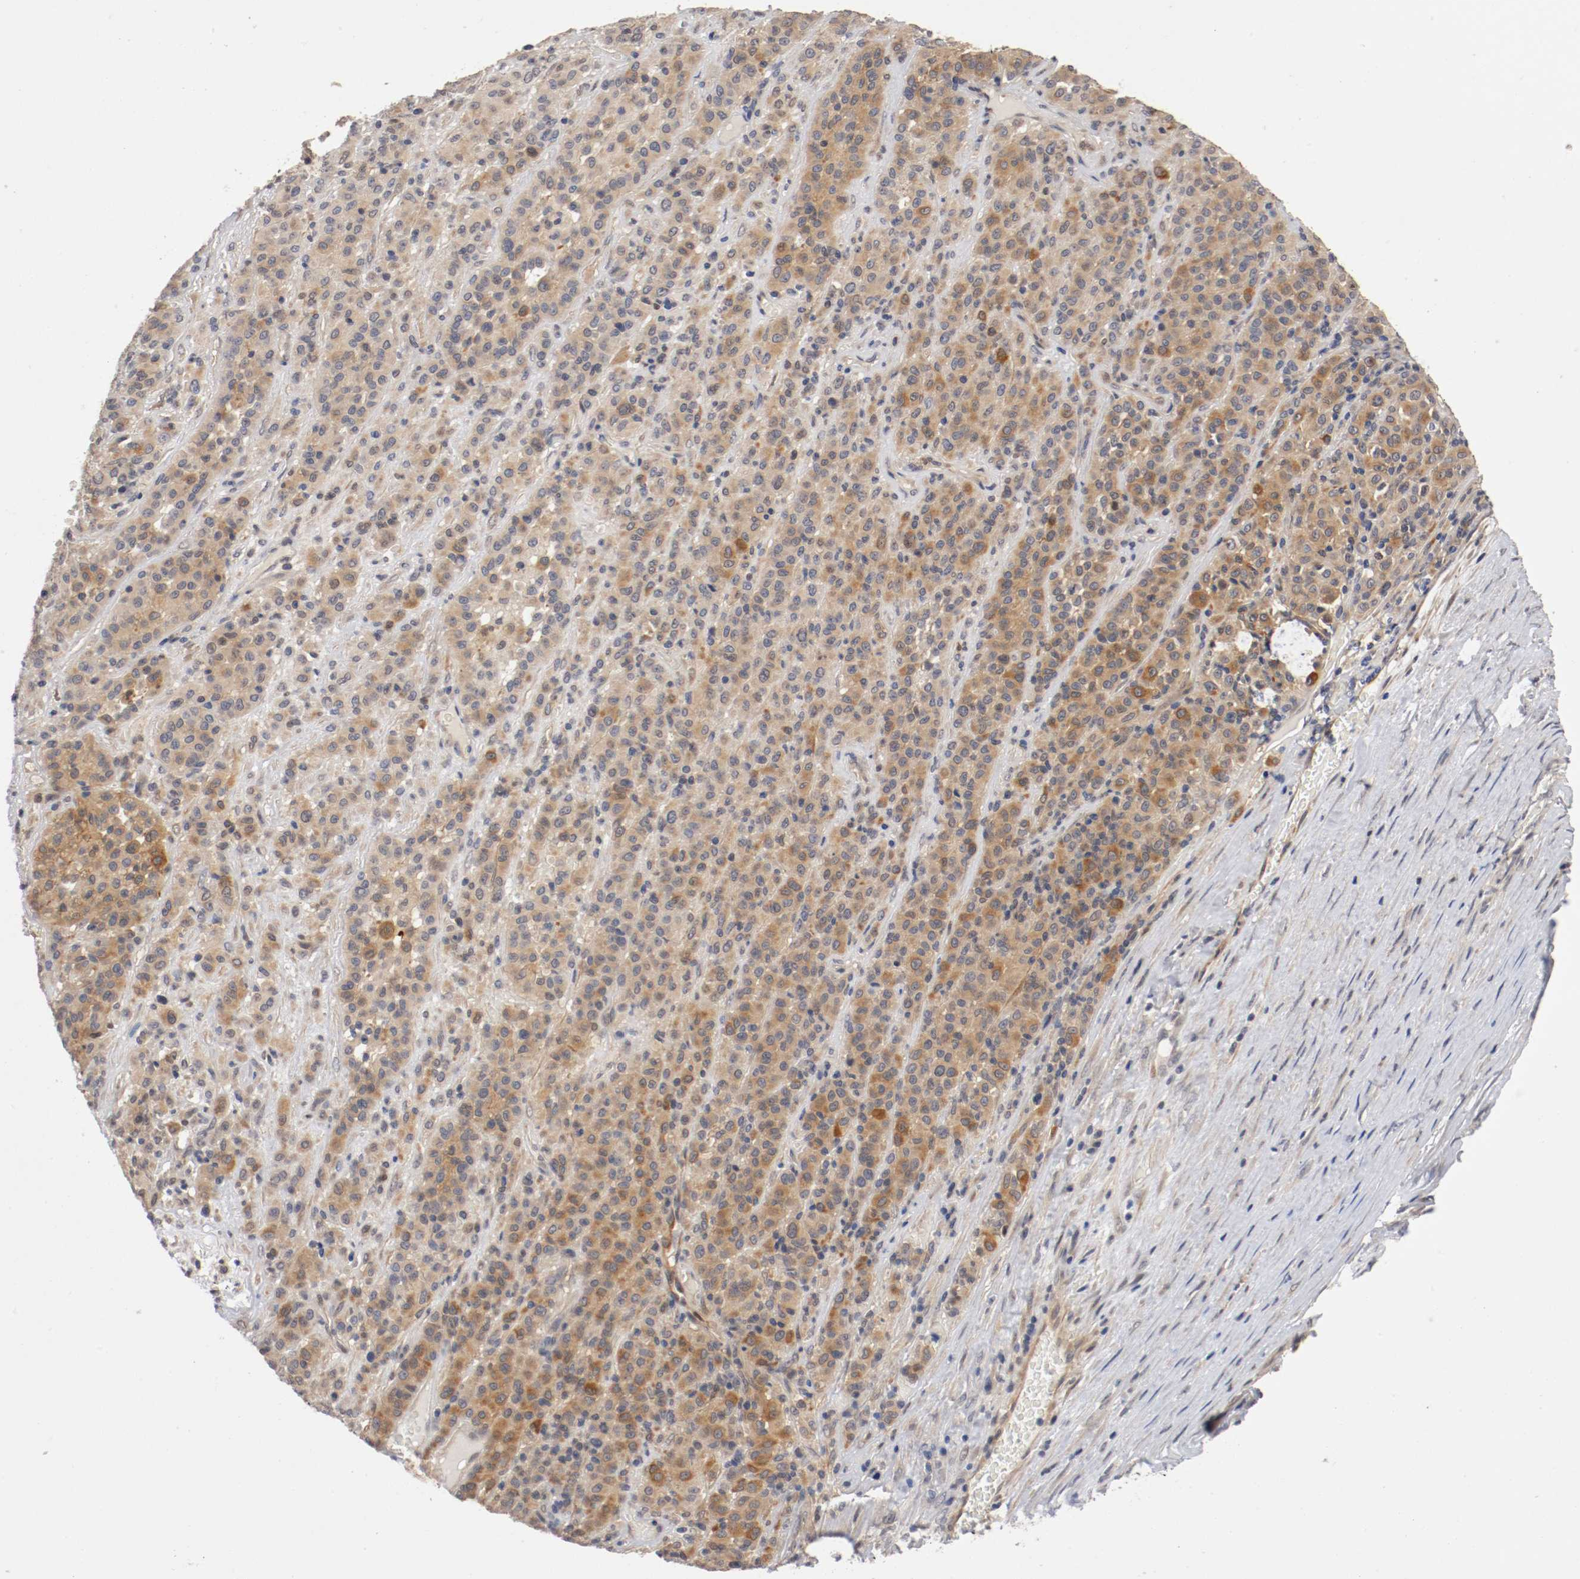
{"staining": {"intensity": "moderate", "quantity": ">75%", "location": "cytoplasmic/membranous"}, "tissue": "melanoma", "cell_type": "Tumor cells", "image_type": "cancer", "snomed": [{"axis": "morphology", "description": "Malignant melanoma, Metastatic site"}, {"axis": "topography", "description": "Pancreas"}], "caption": "DAB (3,3'-diaminobenzidine) immunohistochemical staining of human melanoma displays moderate cytoplasmic/membranous protein staining in approximately >75% of tumor cells. Immunohistochemistry stains the protein in brown and the nuclei are stained blue.", "gene": "RBM23", "patient": {"sex": "female", "age": 30}}